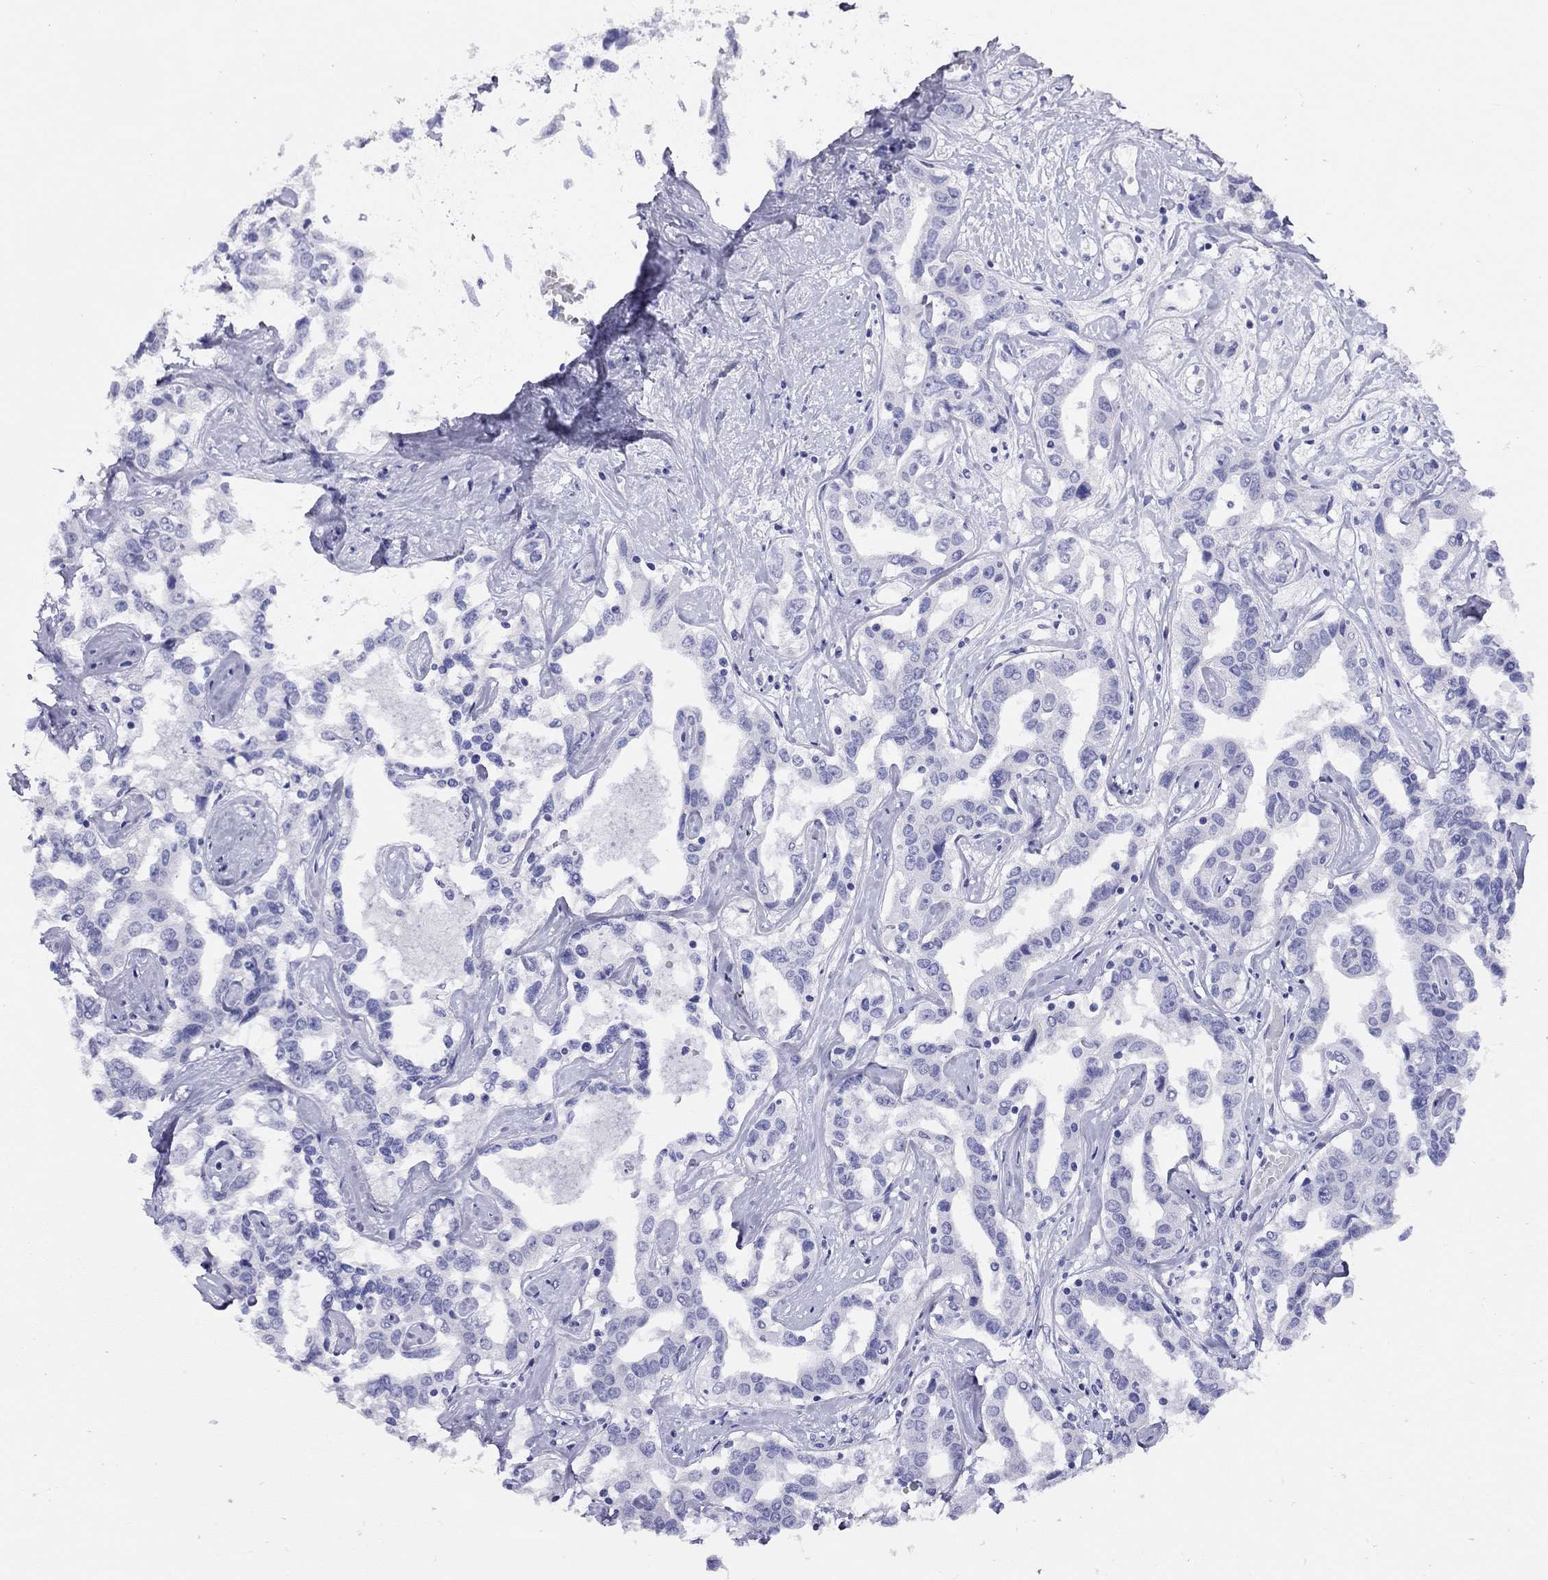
{"staining": {"intensity": "negative", "quantity": "none", "location": "none"}, "tissue": "liver cancer", "cell_type": "Tumor cells", "image_type": "cancer", "snomed": [{"axis": "morphology", "description": "Cholangiocarcinoma"}, {"axis": "topography", "description": "Liver"}], "caption": "Immunohistochemical staining of liver cancer (cholangiocarcinoma) demonstrates no significant expression in tumor cells.", "gene": "LRIT2", "patient": {"sex": "male", "age": 59}}